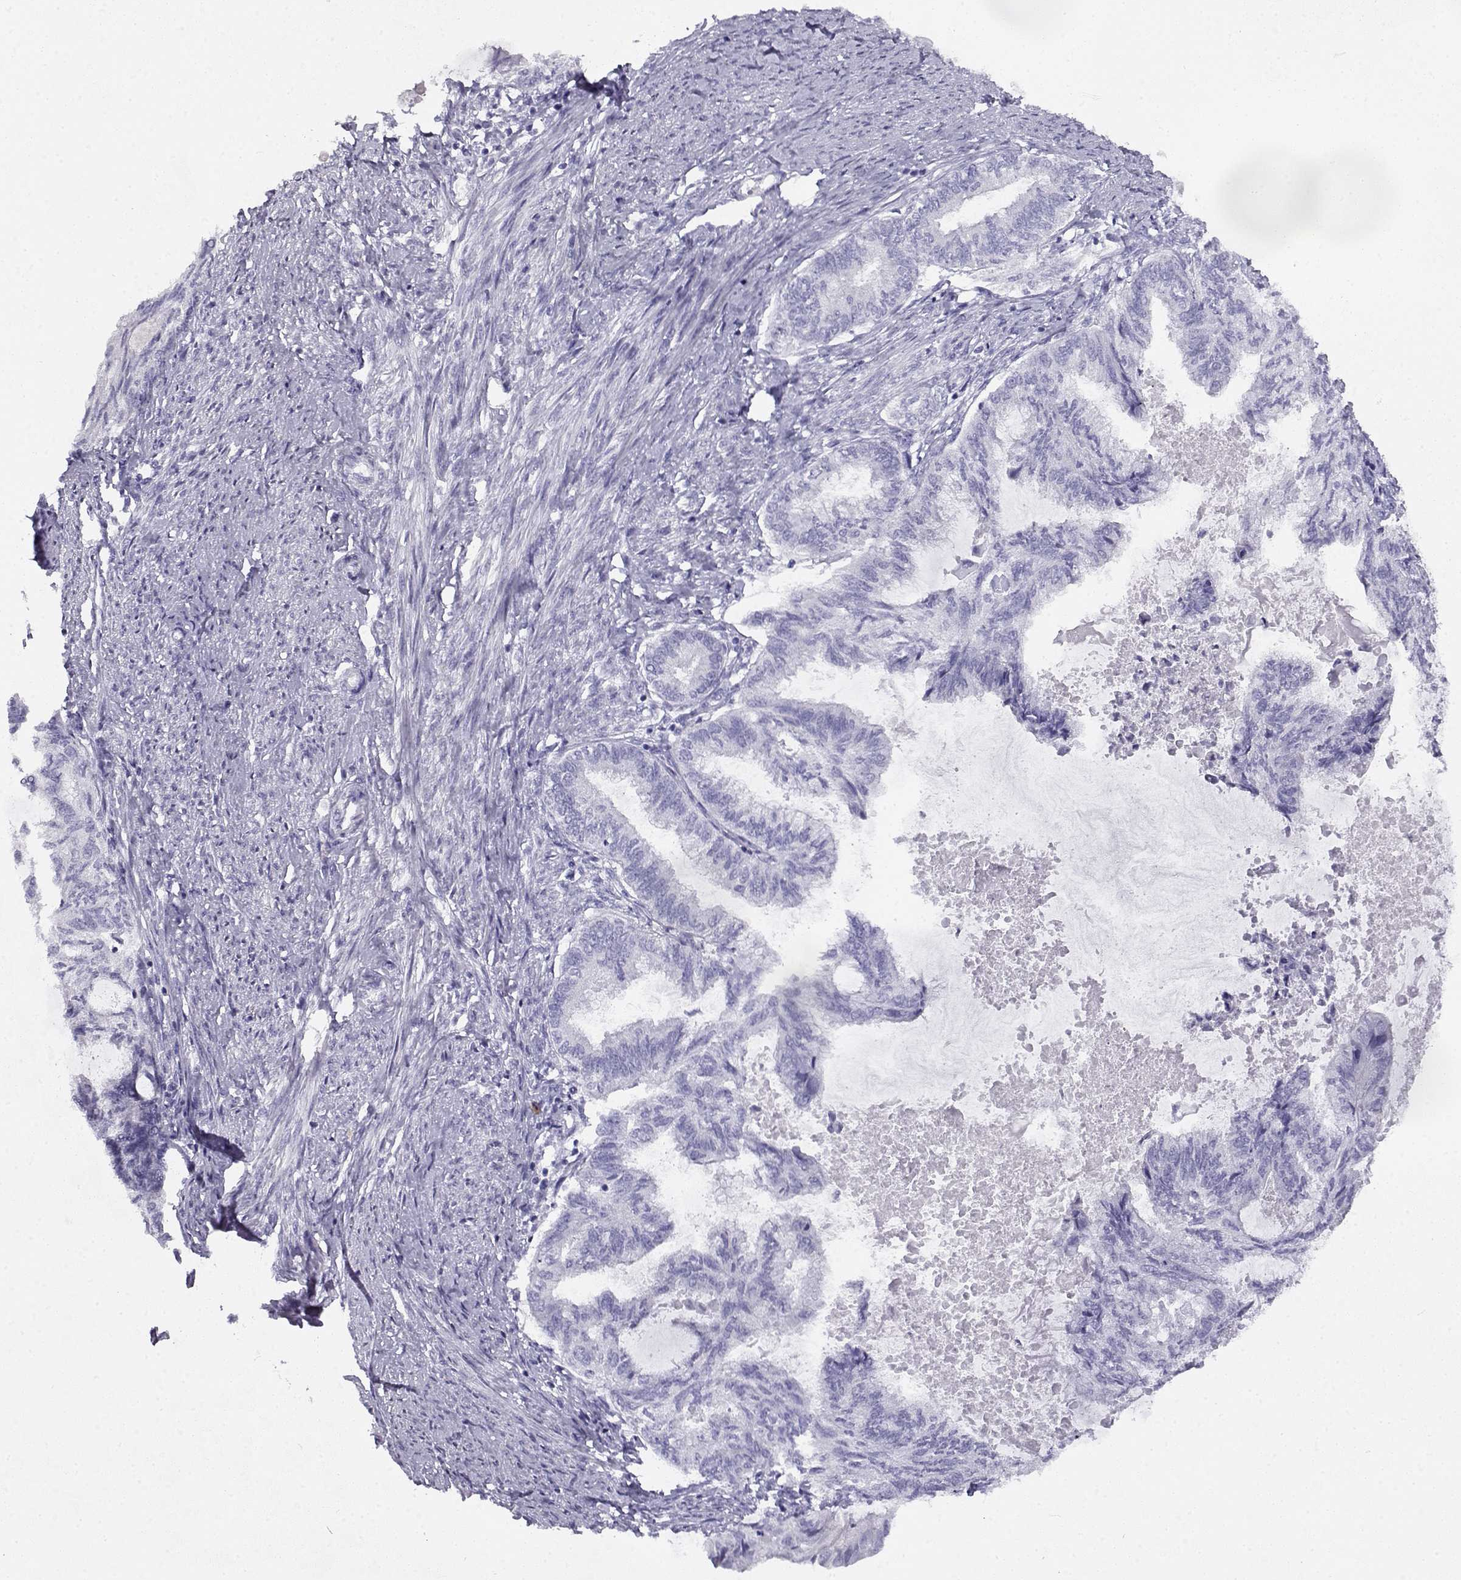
{"staining": {"intensity": "negative", "quantity": "none", "location": "none"}, "tissue": "endometrial cancer", "cell_type": "Tumor cells", "image_type": "cancer", "snomed": [{"axis": "morphology", "description": "Adenocarcinoma, NOS"}, {"axis": "topography", "description": "Endometrium"}], "caption": "An image of human endometrial cancer (adenocarcinoma) is negative for staining in tumor cells. (DAB IHC, high magnification).", "gene": "CABS1", "patient": {"sex": "female", "age": 86}}